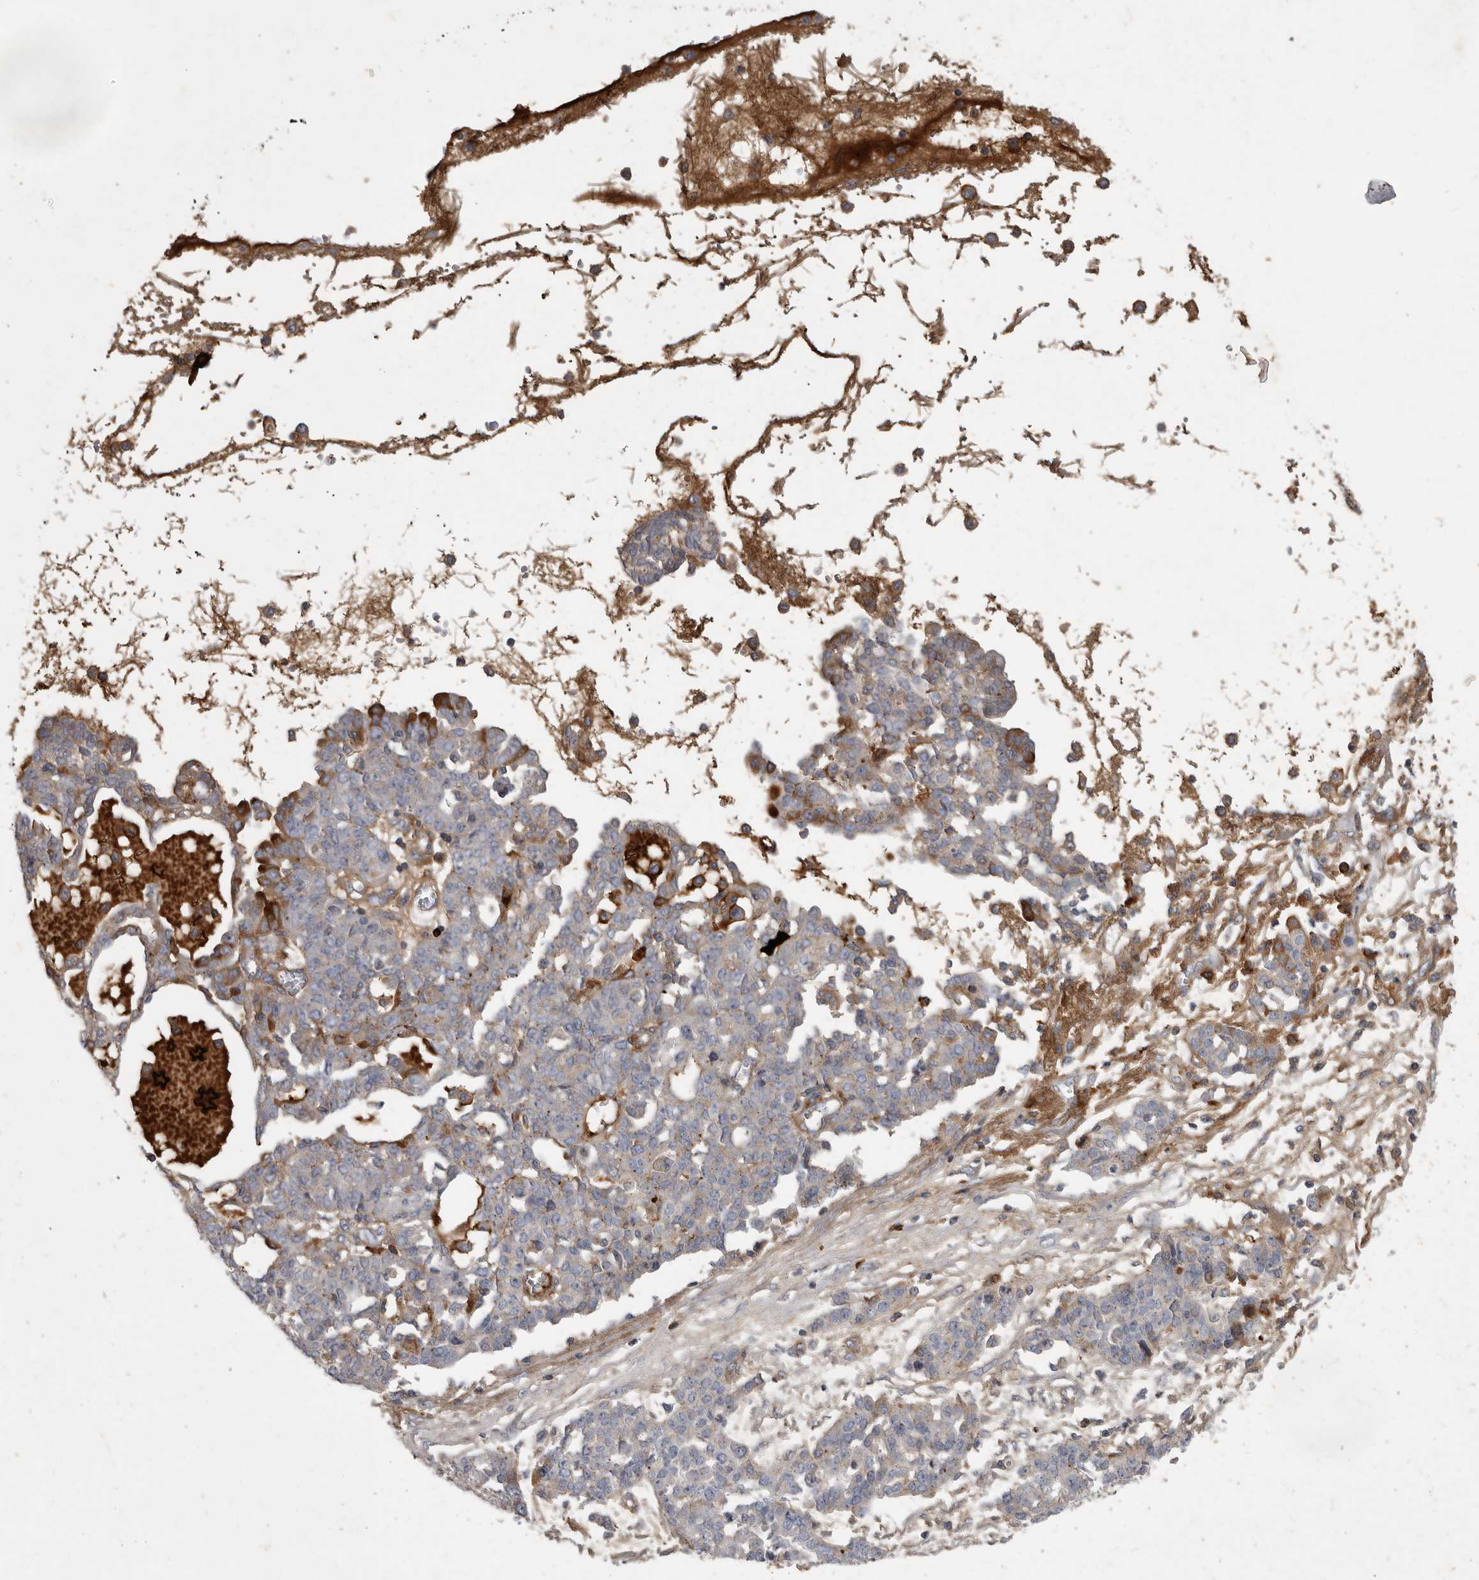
{"staining": {"intensity": "strong", "quantity": "<25%", "location": "cytoplasmic/membranous"}, "tissue": "ovarian cancer", "cell_type": "Tumor cells", "image_type": "cancer", "snomed": [{"axis": "morphology", "description": "Cystadenocarcinoma, serous, NOS"}, {"axis": "topography", "description": "Soft tissue"}, {"axis": "topography", "description": "Ovary"}], "caption": "IHC of ovarian serous cystadenocarcinoma demonstrates medium levels of strong cytoplasmic/membranous expression in about <25% of tumor cells.", "gene": "MLPH", "patient": {"sex": "female", "age": 57}}